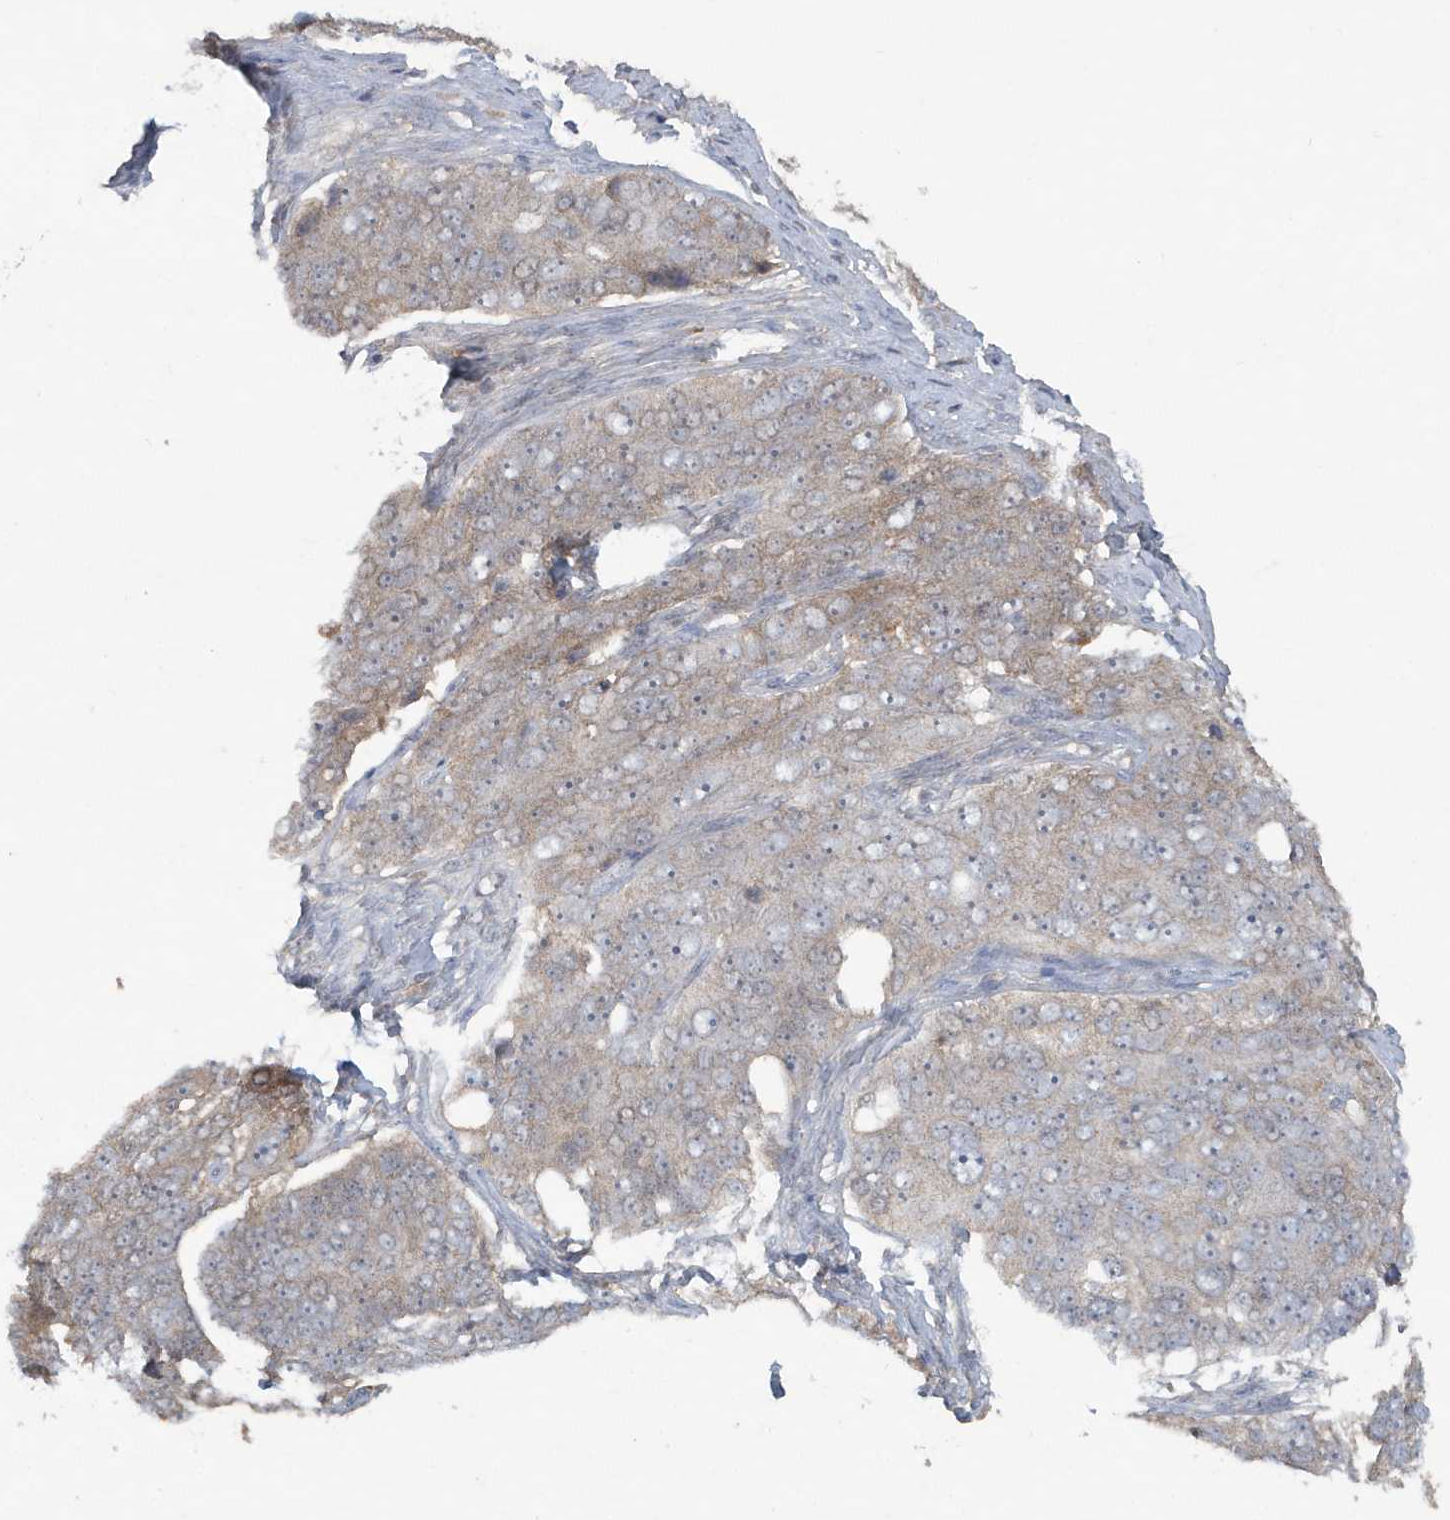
{"staining": {"intensity": "weak", "quantity": "25%-75%", "location": "cytoplasmic/membranous"}, "tissue": "ovarian cancer", "cell_type": "Tumor cells", "image_type": "cancer", "snomed": [{"axis": "morphology", "description": "Carcinoma, endometroid"}, {"axis": "topography", "description": "Ovary"}], "caption": "Immunohistochemical staining of human endometroid carcinoma (ovarian) demonstrates weak cytoplasmic/membranous protein staining in approximately 25%-75% of tumor cells.", "gene": "C1RL", "patient": {"sex": "female", "age": 51}}